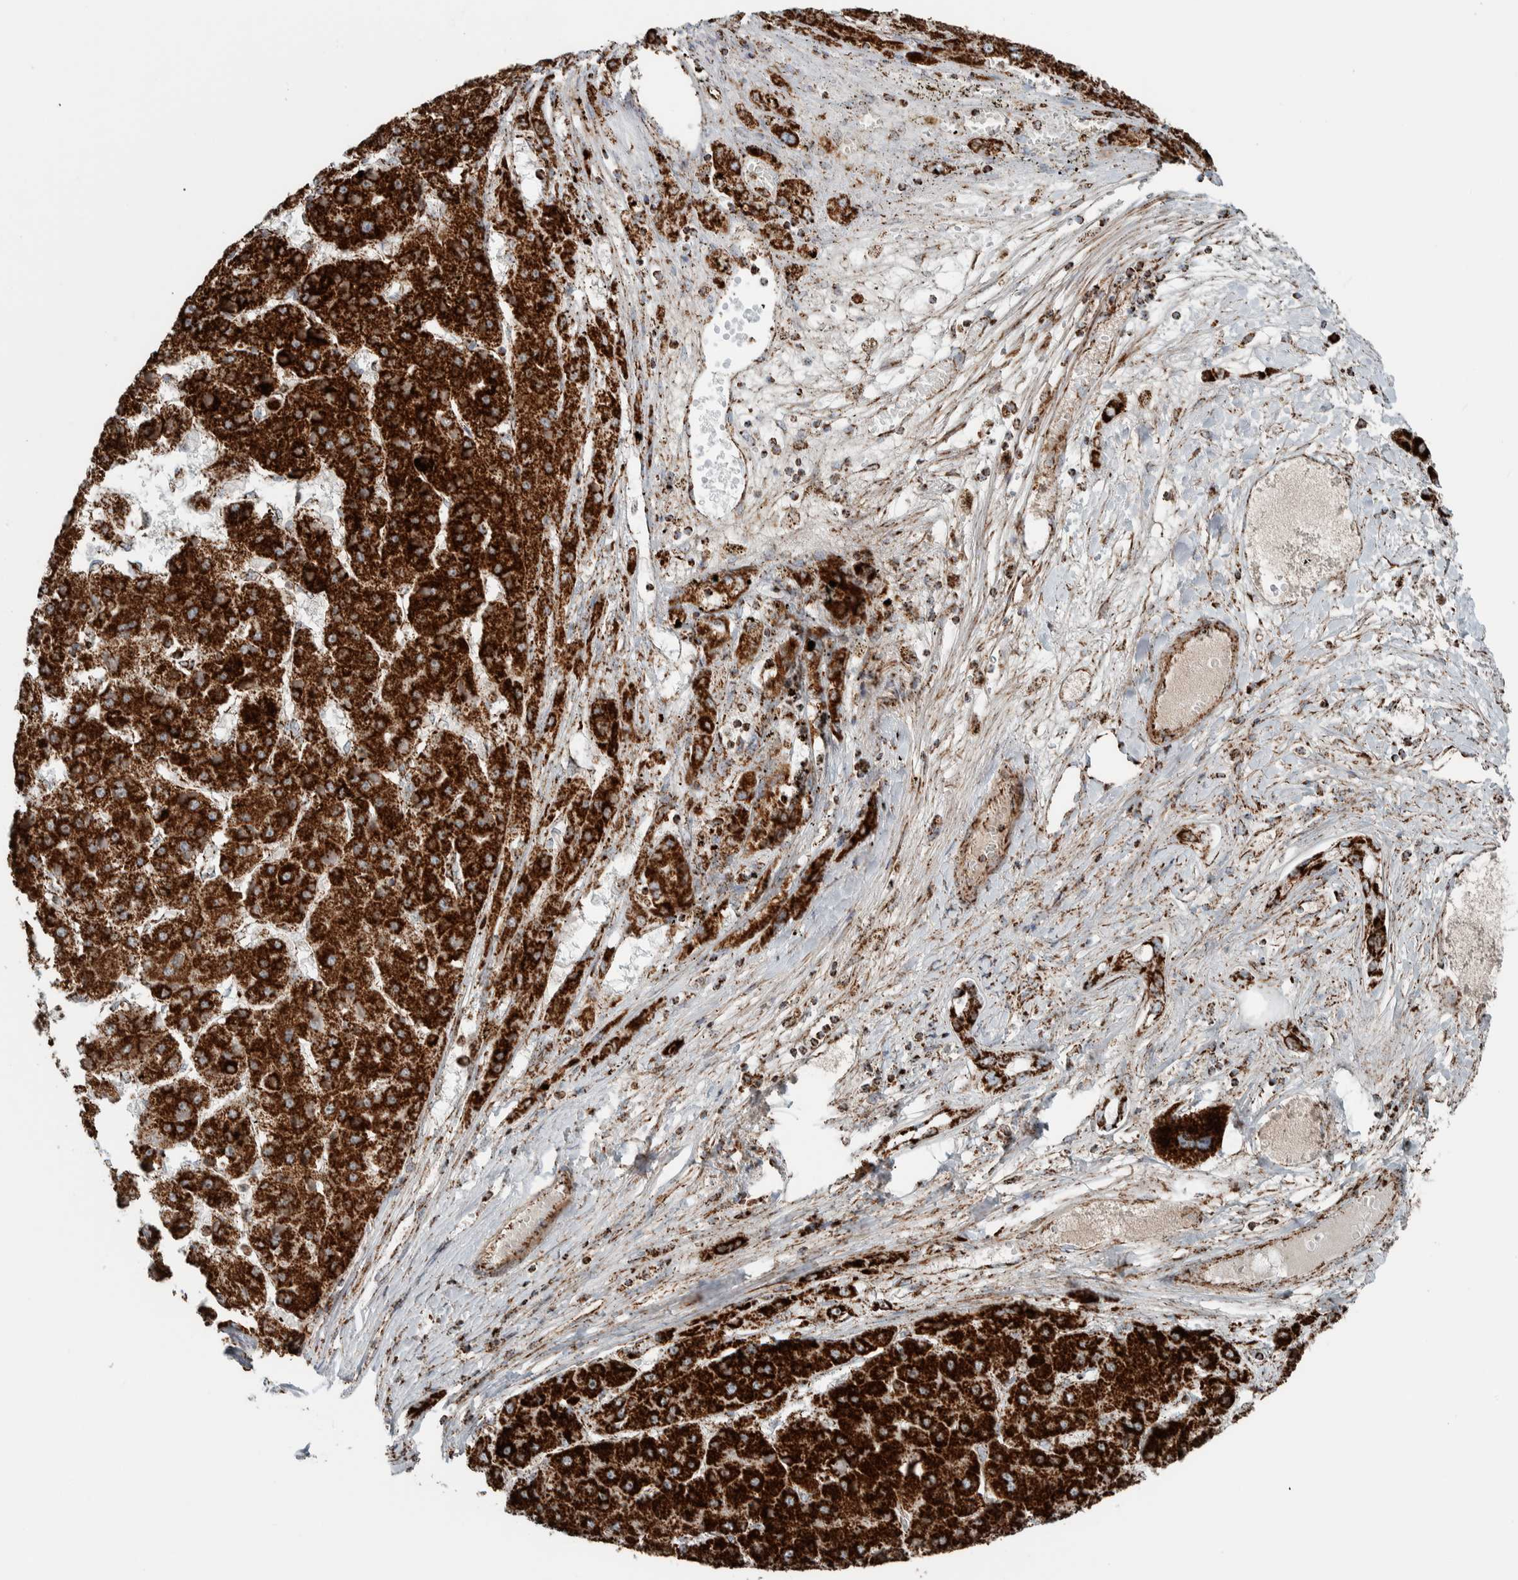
{"staining": {"intensity": "strong", "quantity": ">75%", "location": "cytoplasmic/membranous"}, "tissue": "liver cancer", "cell_type": "Tumor cells", "image_type": "cancer", "snomed": [{"axis": "morphology", "description": "Carcinoma, Hepatocellular, NOS"}, {"axis": "topography", "description": "Liver"}], "caption": "Immunohistochemistry (IHC) of hepatocellular carcinoma (liver) demonstrates high levels of strong cytoplasmic/membranous expression in approximately >75% of tumor cells.", "gene": "CNTROB", "patient": {"sex": "female", "age": 73}}